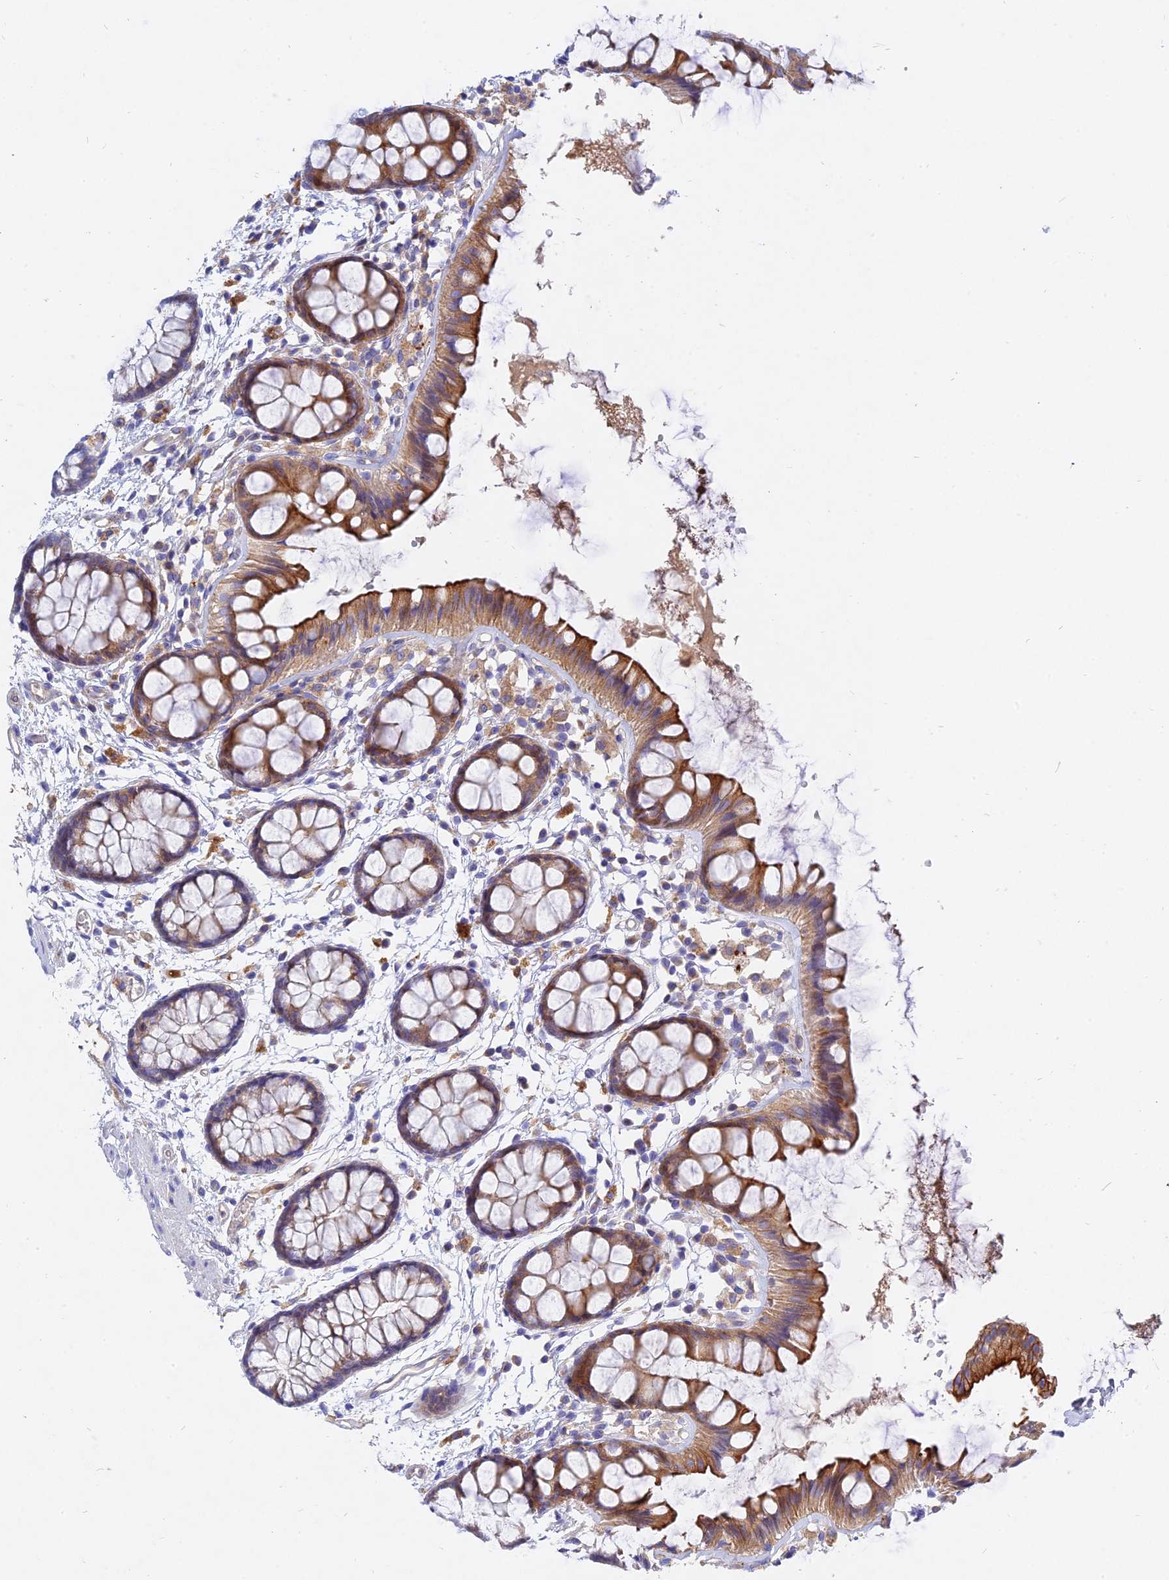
{"staining": {"intensity": "moderate", "quantity": ">75%", "location": "cytoplasmic/membranous"}, "tissue": "rectum", "cell_type": "Glandular cells", "image_type": "normal", "snomed": [{"axis": "morphology", "description": "Normal tissue, NOS"}, {"axis": "topography", "description": "Rectum"}], "caption": "IHC staining of unremarkable rectum, which exhibits medium levels of moderate cytoplasmic/membranous positivity in about >75% of glandular cells indicating moderate cytoplasmic/membranous protein staining. The staining was performed using DAB (3,3'-diaminobenzidine) (brown) for protein detection and nuclei were counterstained in hematoxylin (blue).", "gene": "MROH1", "patient": {"sex": "female", "age": 66}}